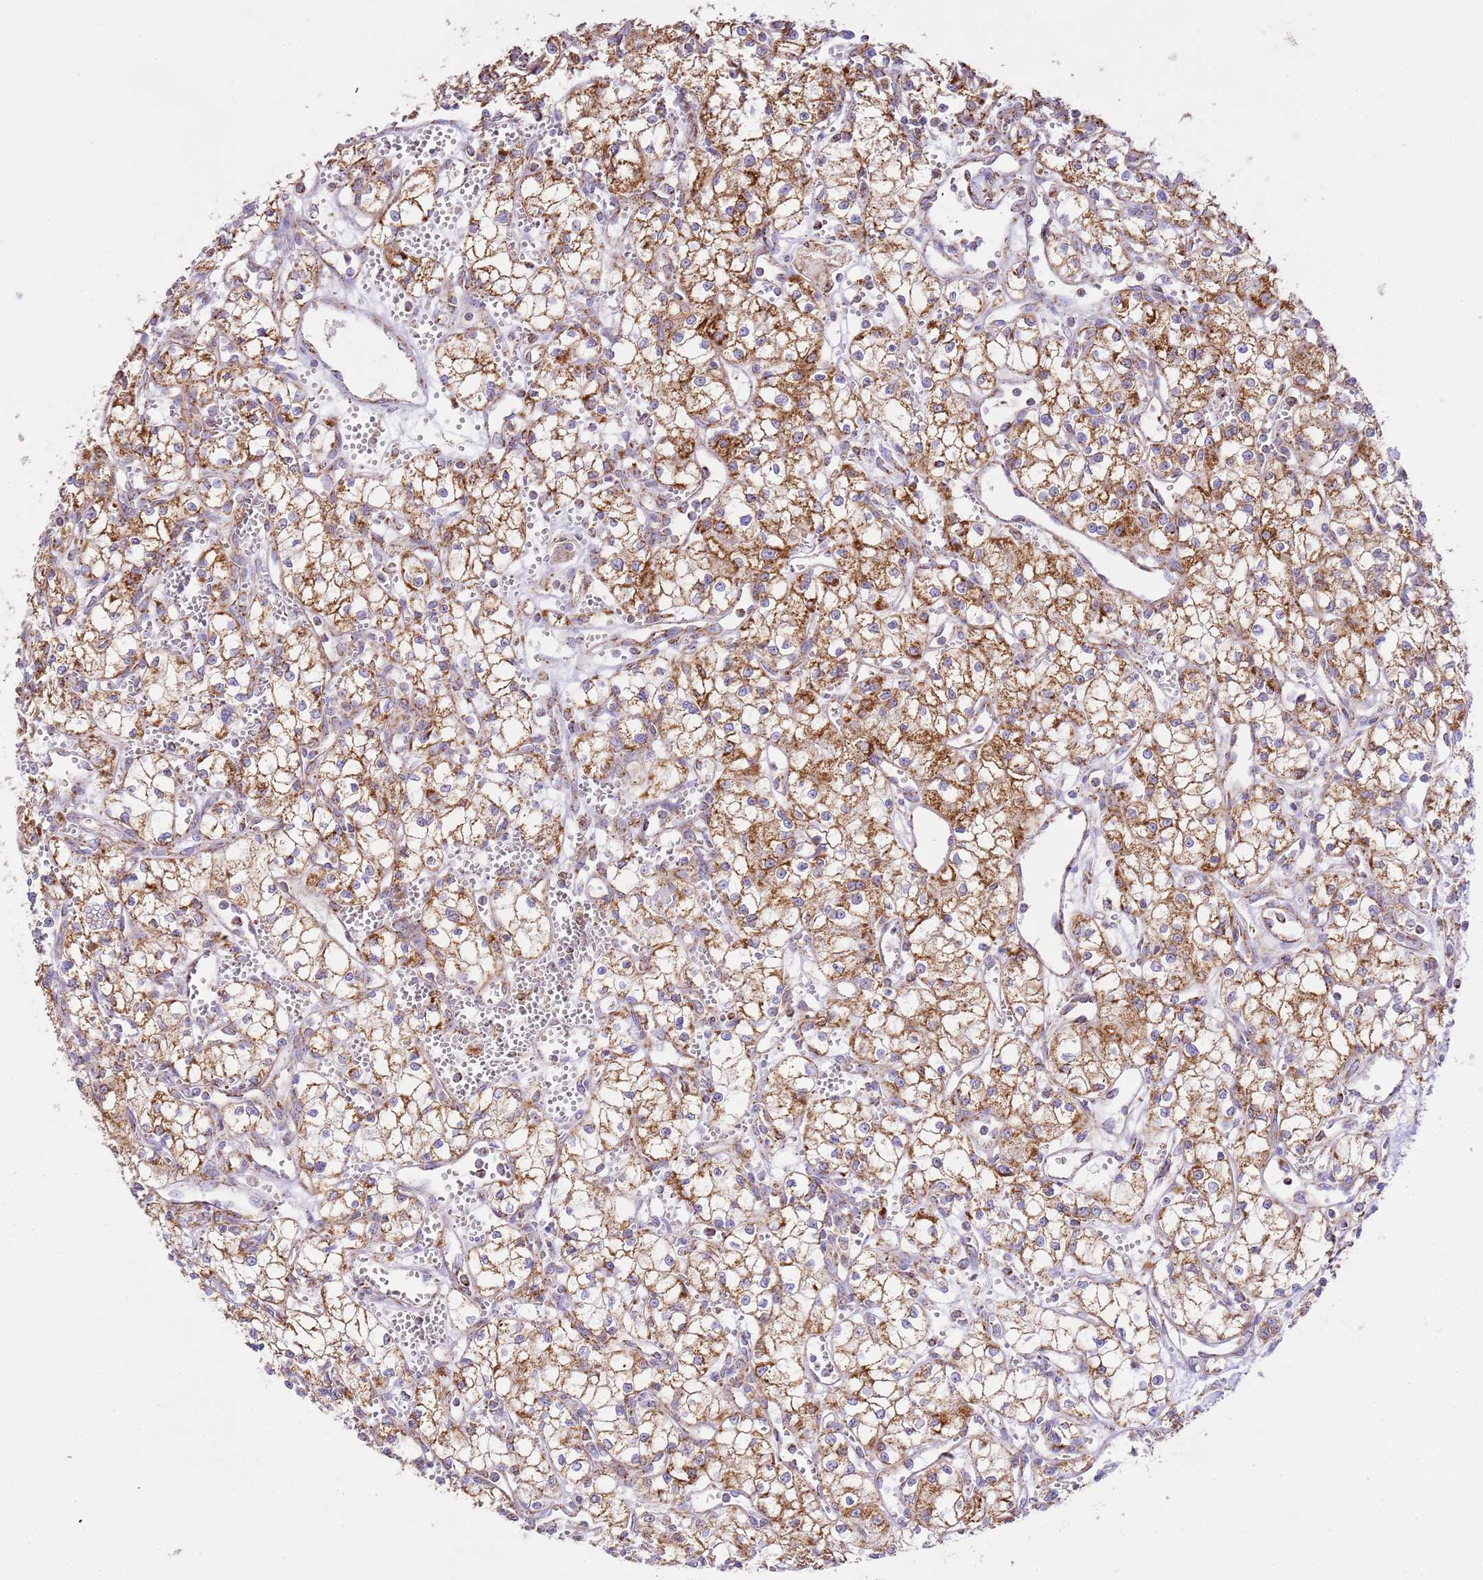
{"staining": {"intensity": "strong", "quantity": ">75%", "location": "cytoplasmic/membranous"}, "tissue": "renal cancer", "cell_type": "Tumor cells", "image_type": "cancer", "snomed": [{"axis": "morphology", "description": "Adenocarcinoma, NOS"}, {"axis": "topography", "description": "Kidney"}], "caption": "Protein analysis of renal adenocarcinoma tissue shows strong cytoplasmic/membranous positivity in about >75% of tumor cells.", "gene": "ZBTB39", "patient": {"sex": "male", "age": 59}}